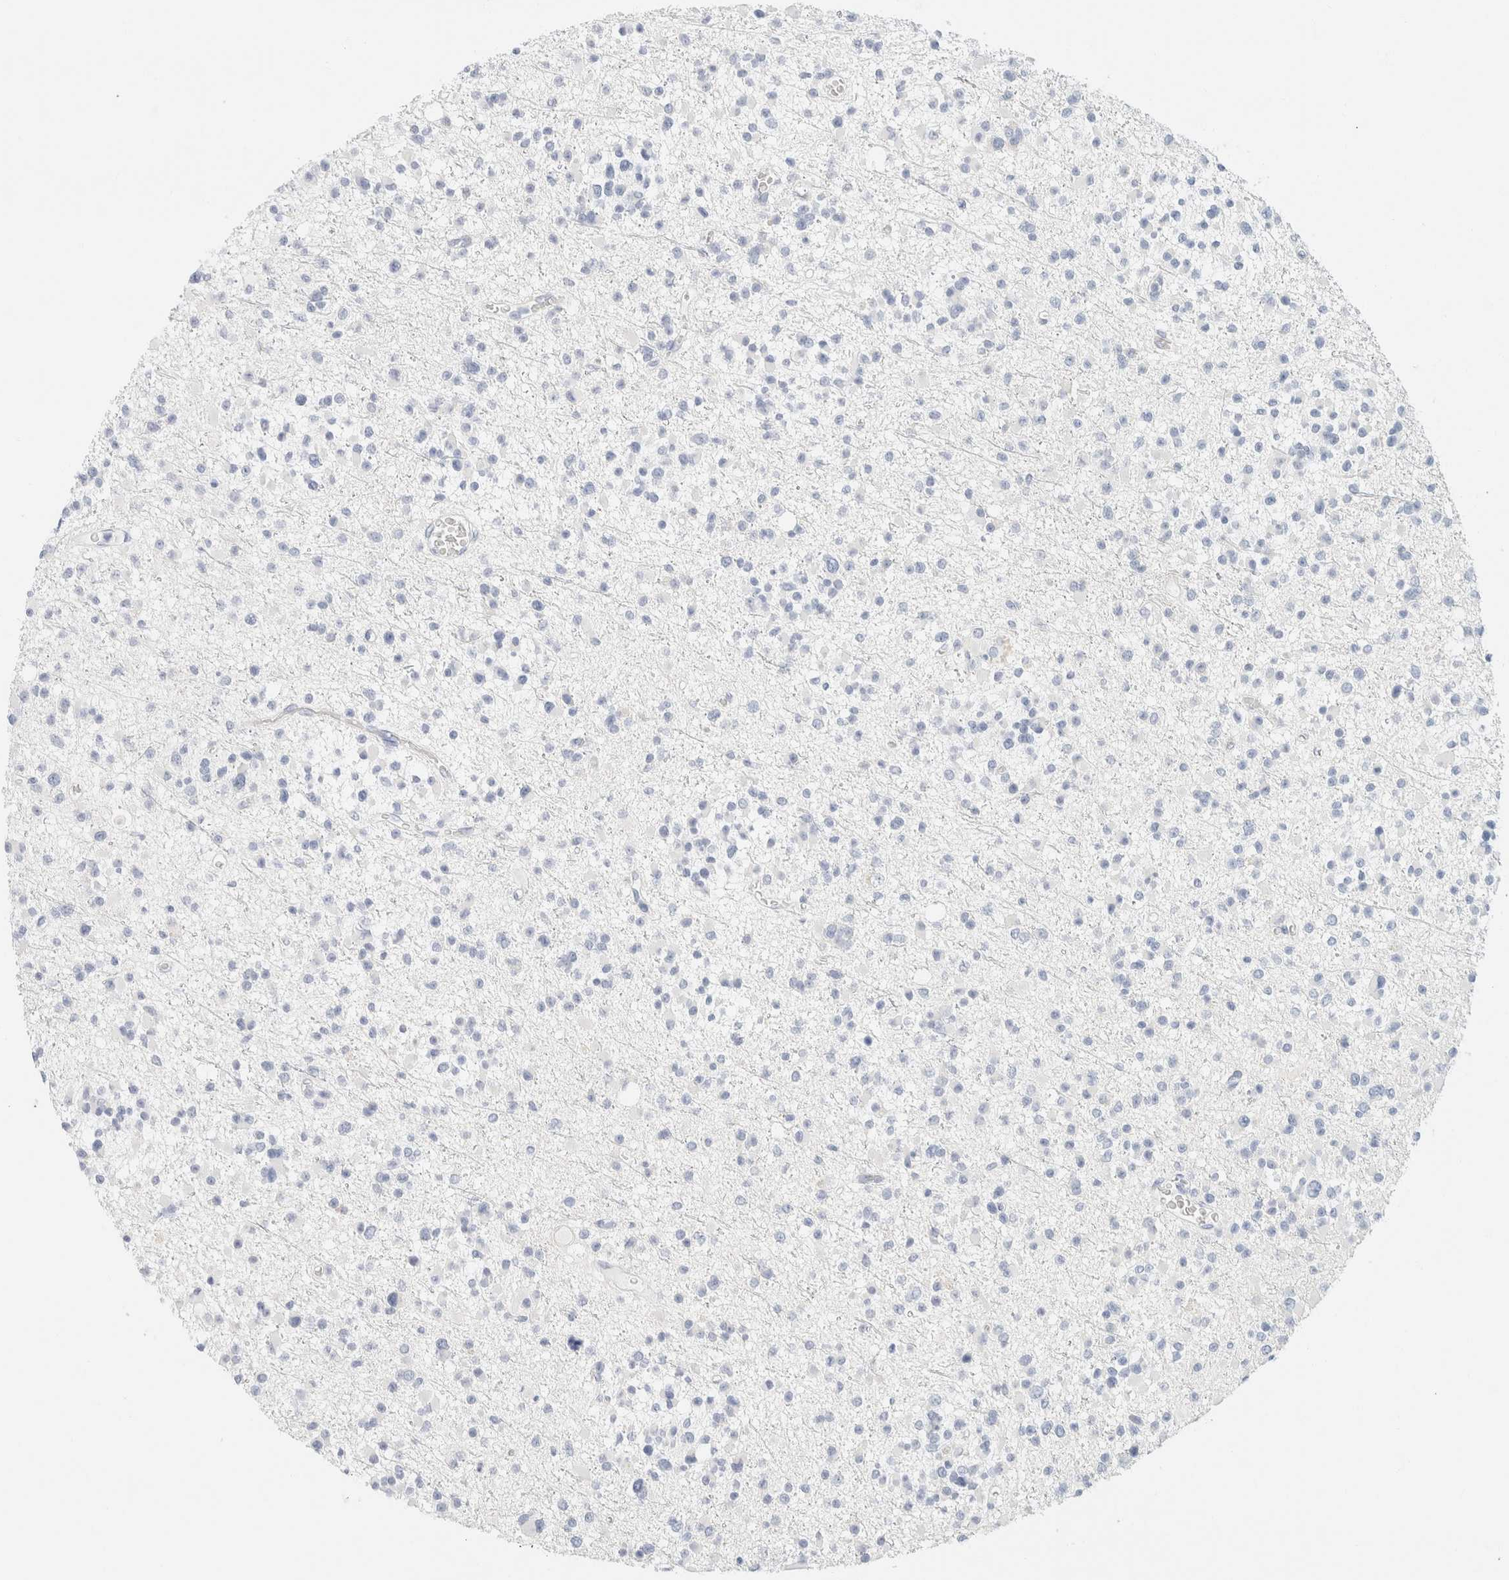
{"staining": {"intensity": "negative", "quantity": "none", "location": "none"}, "tissue": "glioma", "cell_type": "Tumor cells", "image_type": "cancer", "snomed": [{"axis": "morphology", "description": "Glioma, malignant, Low grade"}, {"axis": "topography", "description": "Brain"}], "caption": "Glioma stained for a protein using IHC shows no staining tumor cells.", "gene": "KRT20", "patient": {"sex": "female", "age": 22}}